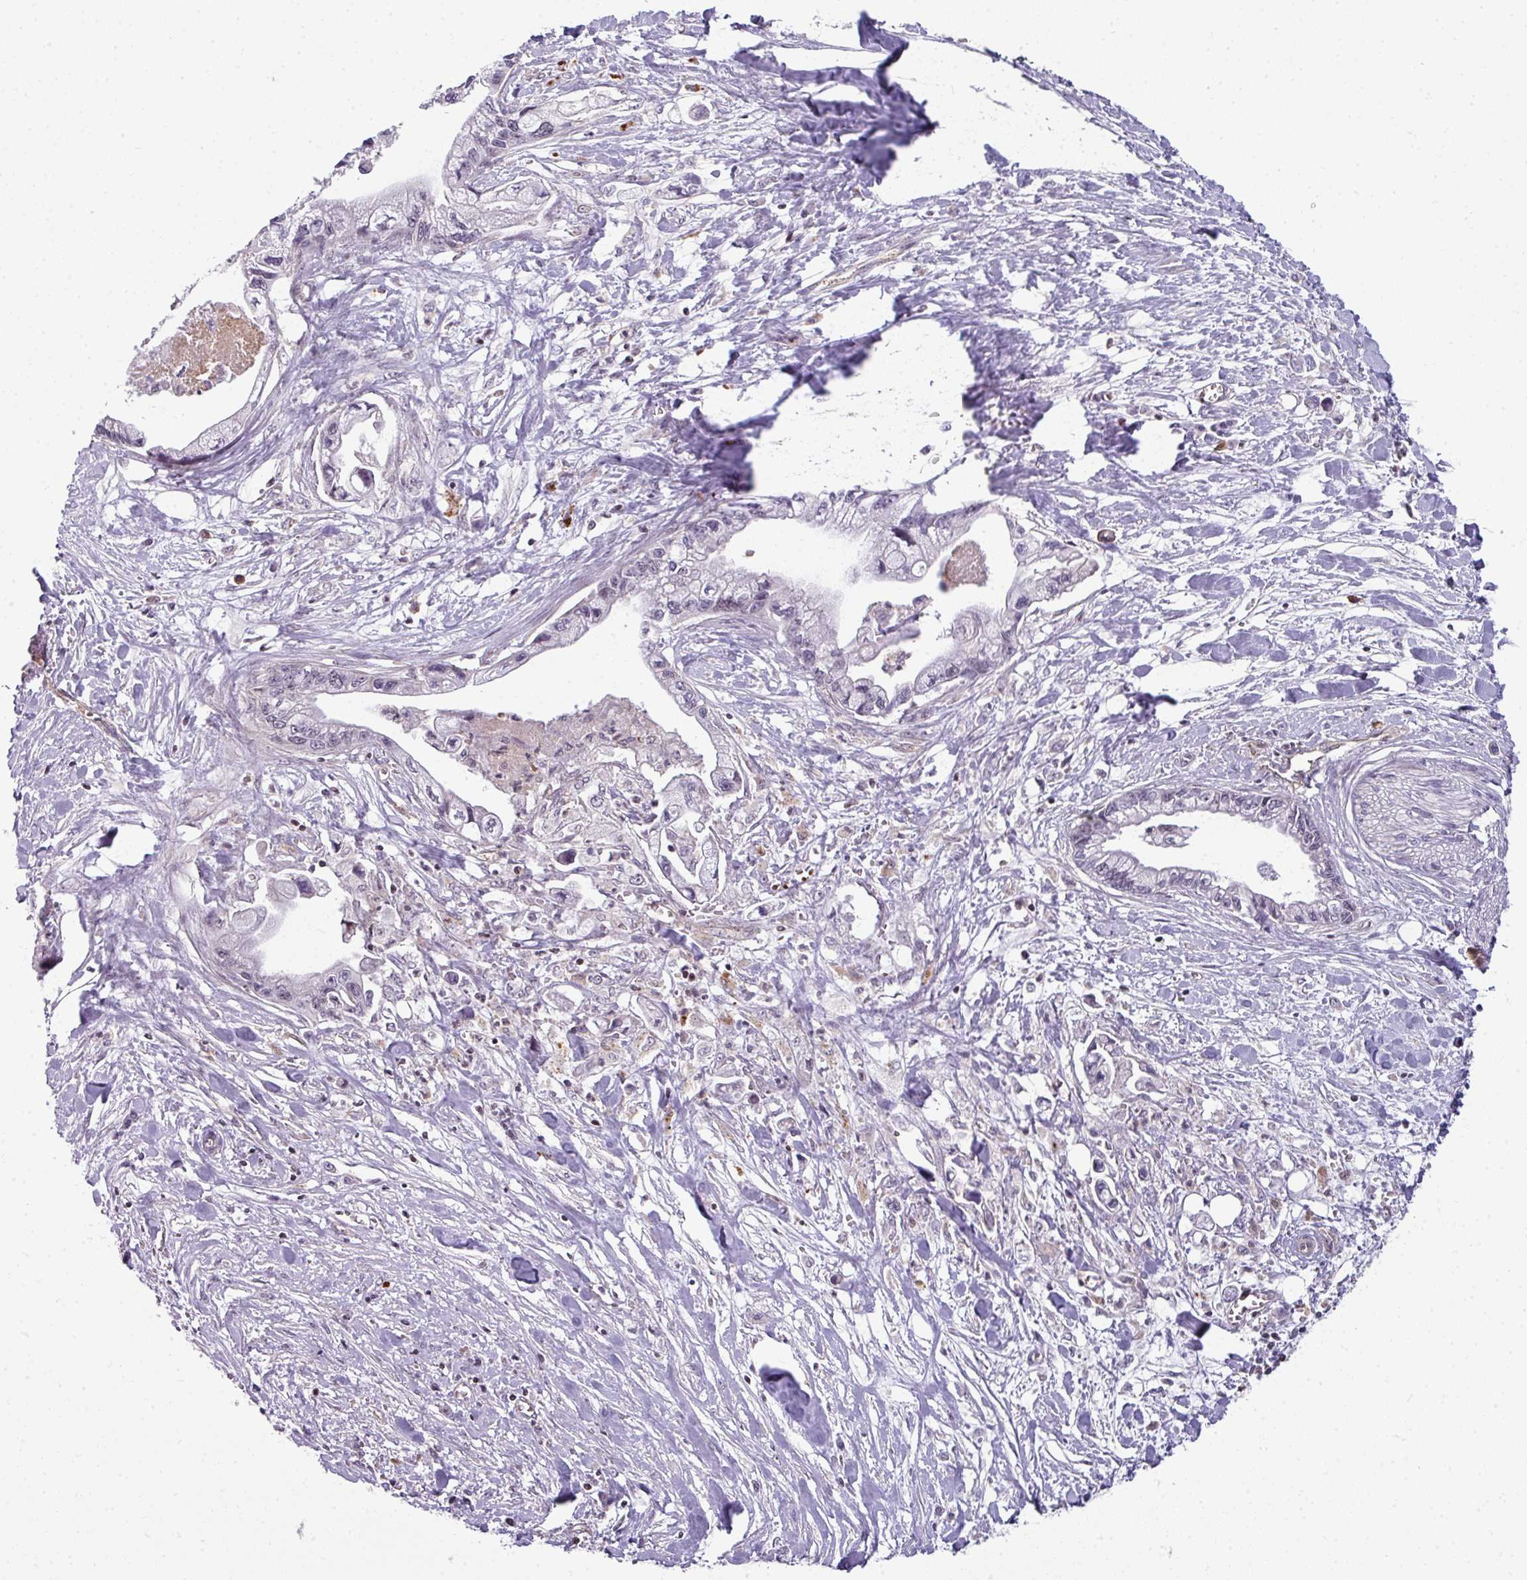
{"staining": {"intensity": "negative", "quantity": "none", "location": "none"}, "tissue": "pancreatic cancer", "cell_type": "Tumor cells", "image_type": "cancer", "snomed": [{"axis": "morphology", "description": "Adenocarcinoma, NOS"}, {"axis": "topography", "description": "Pancreas"}], "caption": "A photomicrograph of adenocarcinoma (pancreatic) stained for a protein demonstrates no brown staining in tumor cells.", "gene": "STAT5A", "patient": {"sex": "male", "age": 61}}